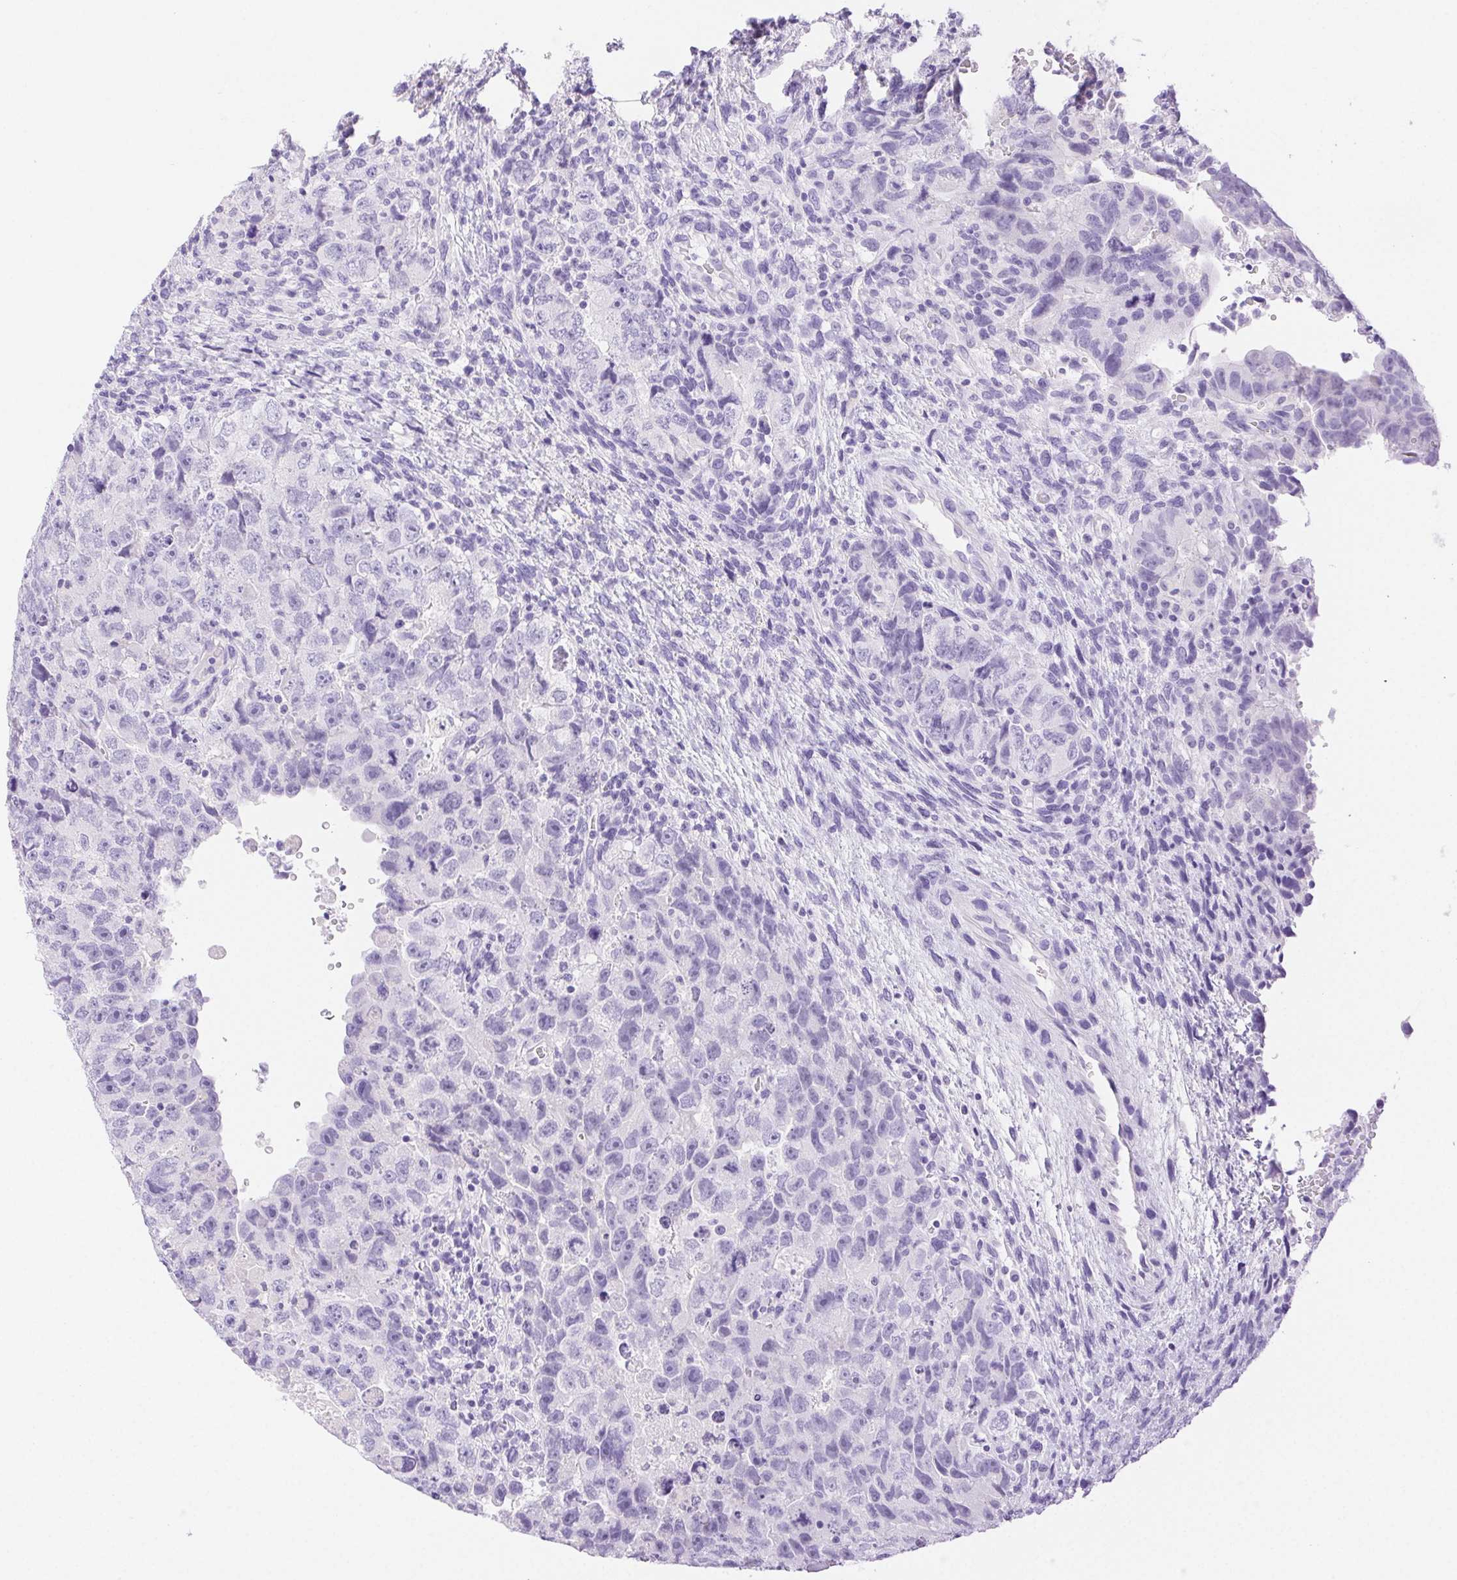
{"staining": {"intensity": "negative", "quantity": "none", "location": "none"}, "tissue": "testis cancer", "cell_type": "Tumor cells", "image_type": "cancer", "snomed": [{"axis": "morphology", "description": "Carcinoma, Embryonal, NOS"}, {"axis": "topography", "description": "Testis"}], "caption": "Human embryonal carcinoma (testis) stained for a protein using immunohistochemistry (IHC) reveals no staining in tumor cells.", "gene": "SPACA4", "patient": {"sex": "male", "age": 24}}